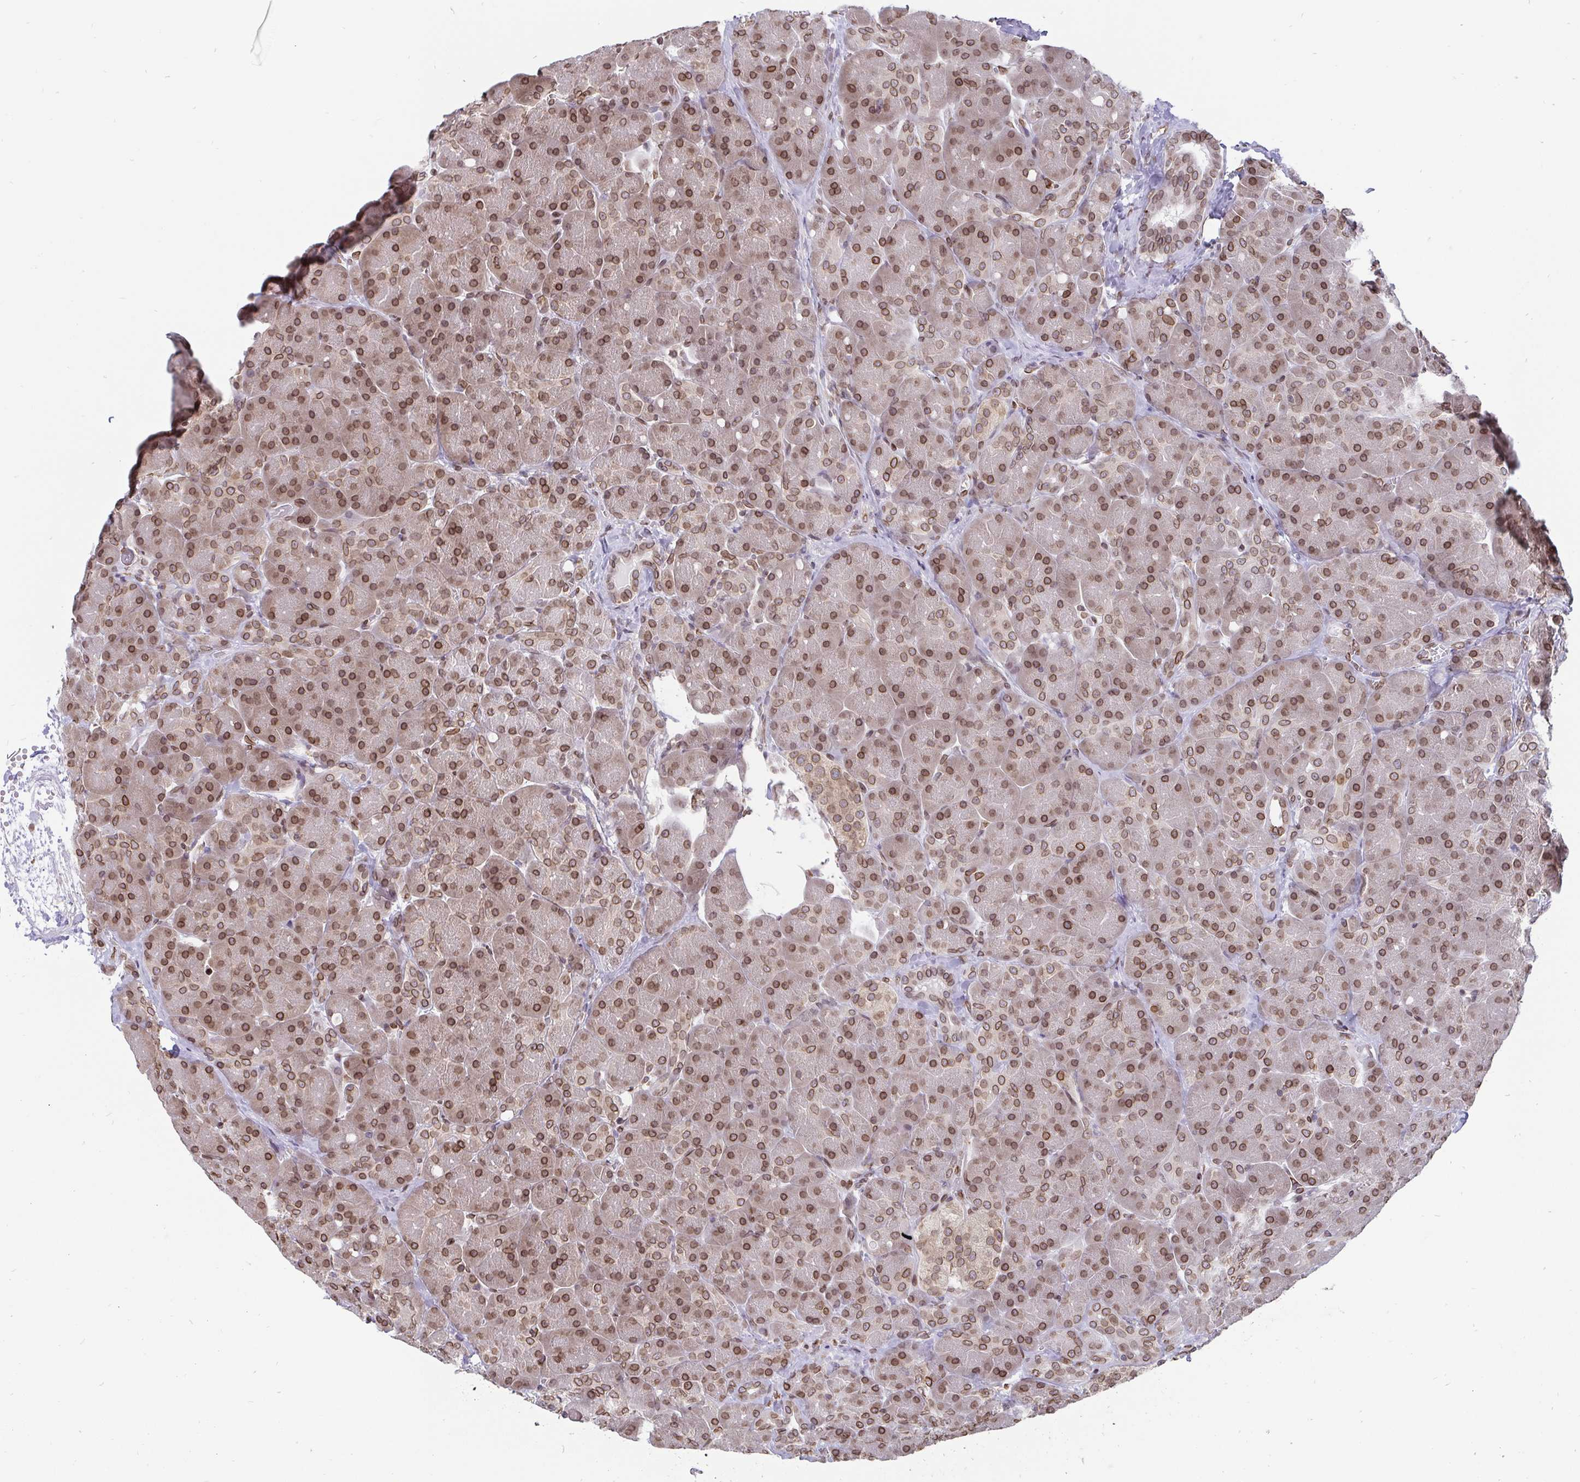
{"staining": {"intensity": "moderate", "quantity": ">75%", "location": "cytoplasmic/membranous,nuclear"}, "tissue": "pancreas", "cell_type": "Exocrine glandular cells", "image_type": "normal", "snomed": [{"axis": "morphology", "description": "Normal tissue, NOS"}, {"axis": "topography", "description": "Pancreas"}], "caption": "Unremarkable pancreas shows moderate cytoplasmic/membranous,nuclear expression in approximately >75% of exocrine glandular cells.", "gene": "EMD", "patient": {"sex": "male", "age": 55}}